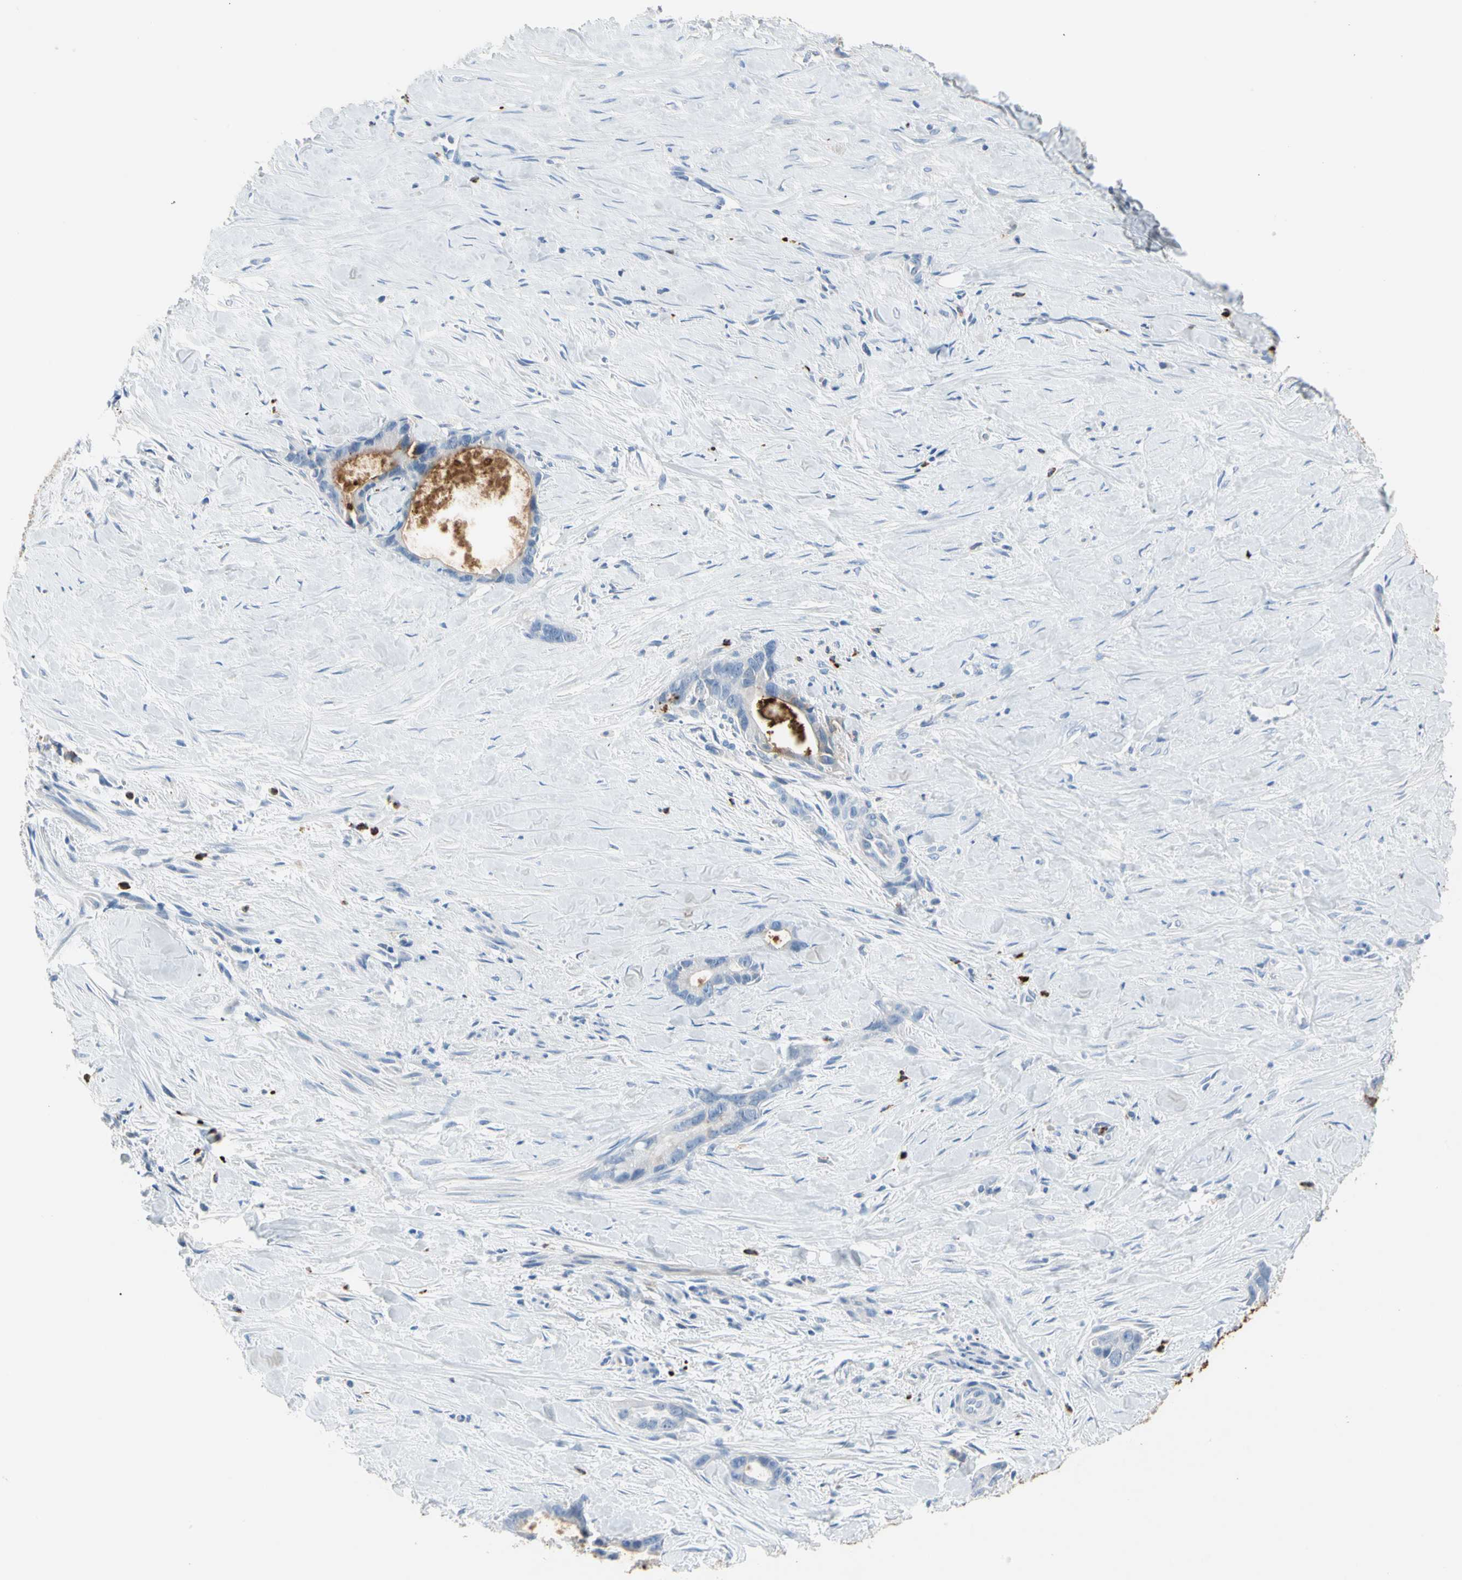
{"staining": {"intensity": "negative", "quantity": "none", "location": "none"}, "tissue": "liver cancer", "cell_type": "Tumor cells", "image_type": "cancer", "snomed": [{"axis": "morphology", "description": "Cholangiocarcinoma"}, {"axis": "topography", "description": "Liver"}], "caption": "High power microscopy micrograph of an immunohistochemistry image of cholangiocarcinoma (liver), revealing no significant staining in tumor cells.", "gene": "CLEC4A", "patient": {"sex": "female", "age": 55}}